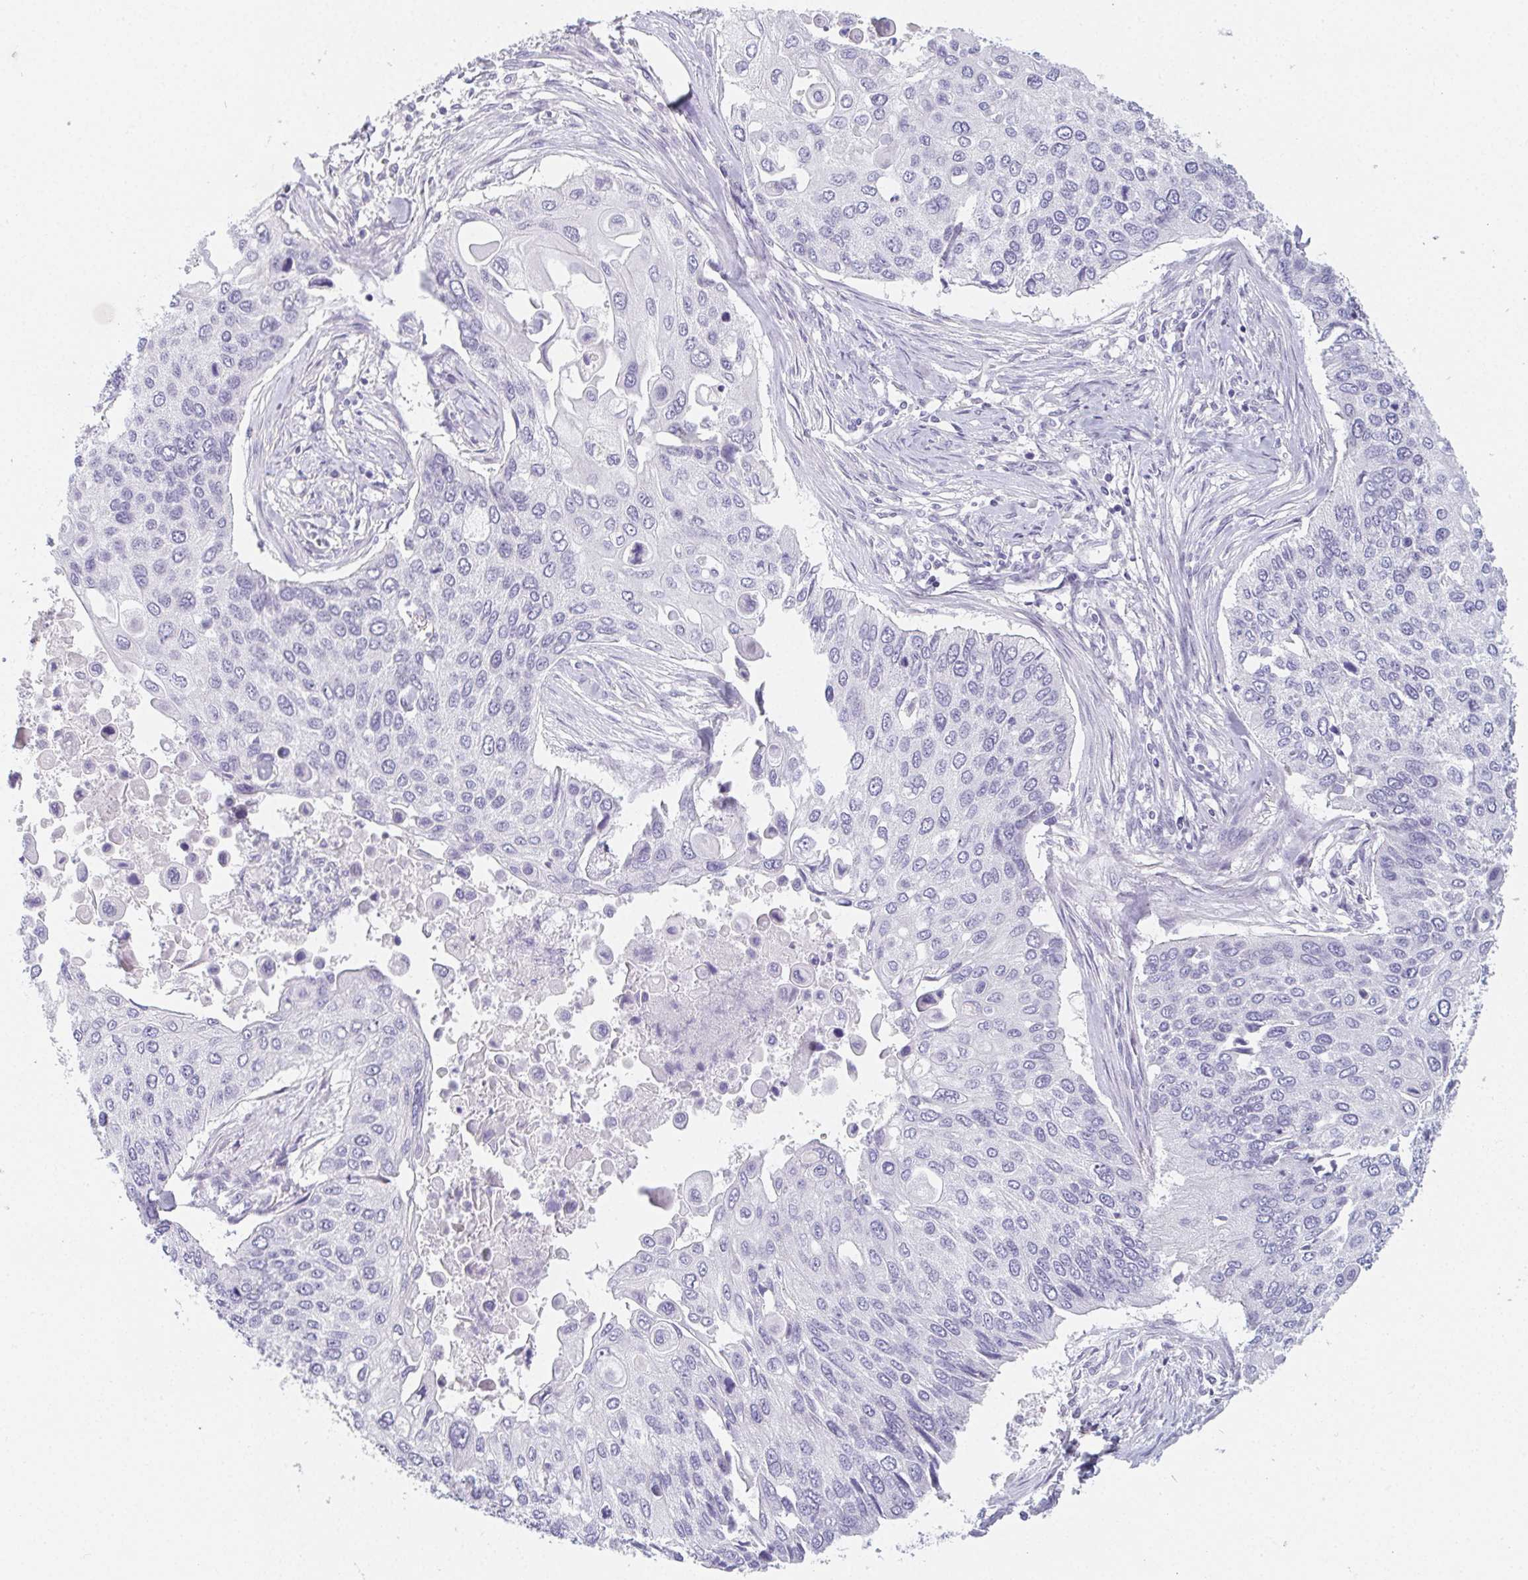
{"staining": {"intensity": "negative", "quantity": "none", "location": "none"}, "tissue": "lung cancer", "cell_type": "Tumor cells", "image_type": "cancer", "snomed": [{"axis": "morphology", "description": "Squamous cell carcinoma, NOS"}, {"axis": "morphology", "description": "Squamous cell carcinoma, metastatic, NOS"}, {"axis": "topography", "description": "Lung"}], "caption": "High magnification brightfield microscopy of squamous cell carcinoma (lung) stained with DAB (3,3'-diaminobenzidine) (brown) and counterstained with hematoxylin (blue): tumor cells show no significant staining. Nuclei are stained in blue.", "gene": "GLIPR1L1", "patient": {"sex": "male", "age": 63}}